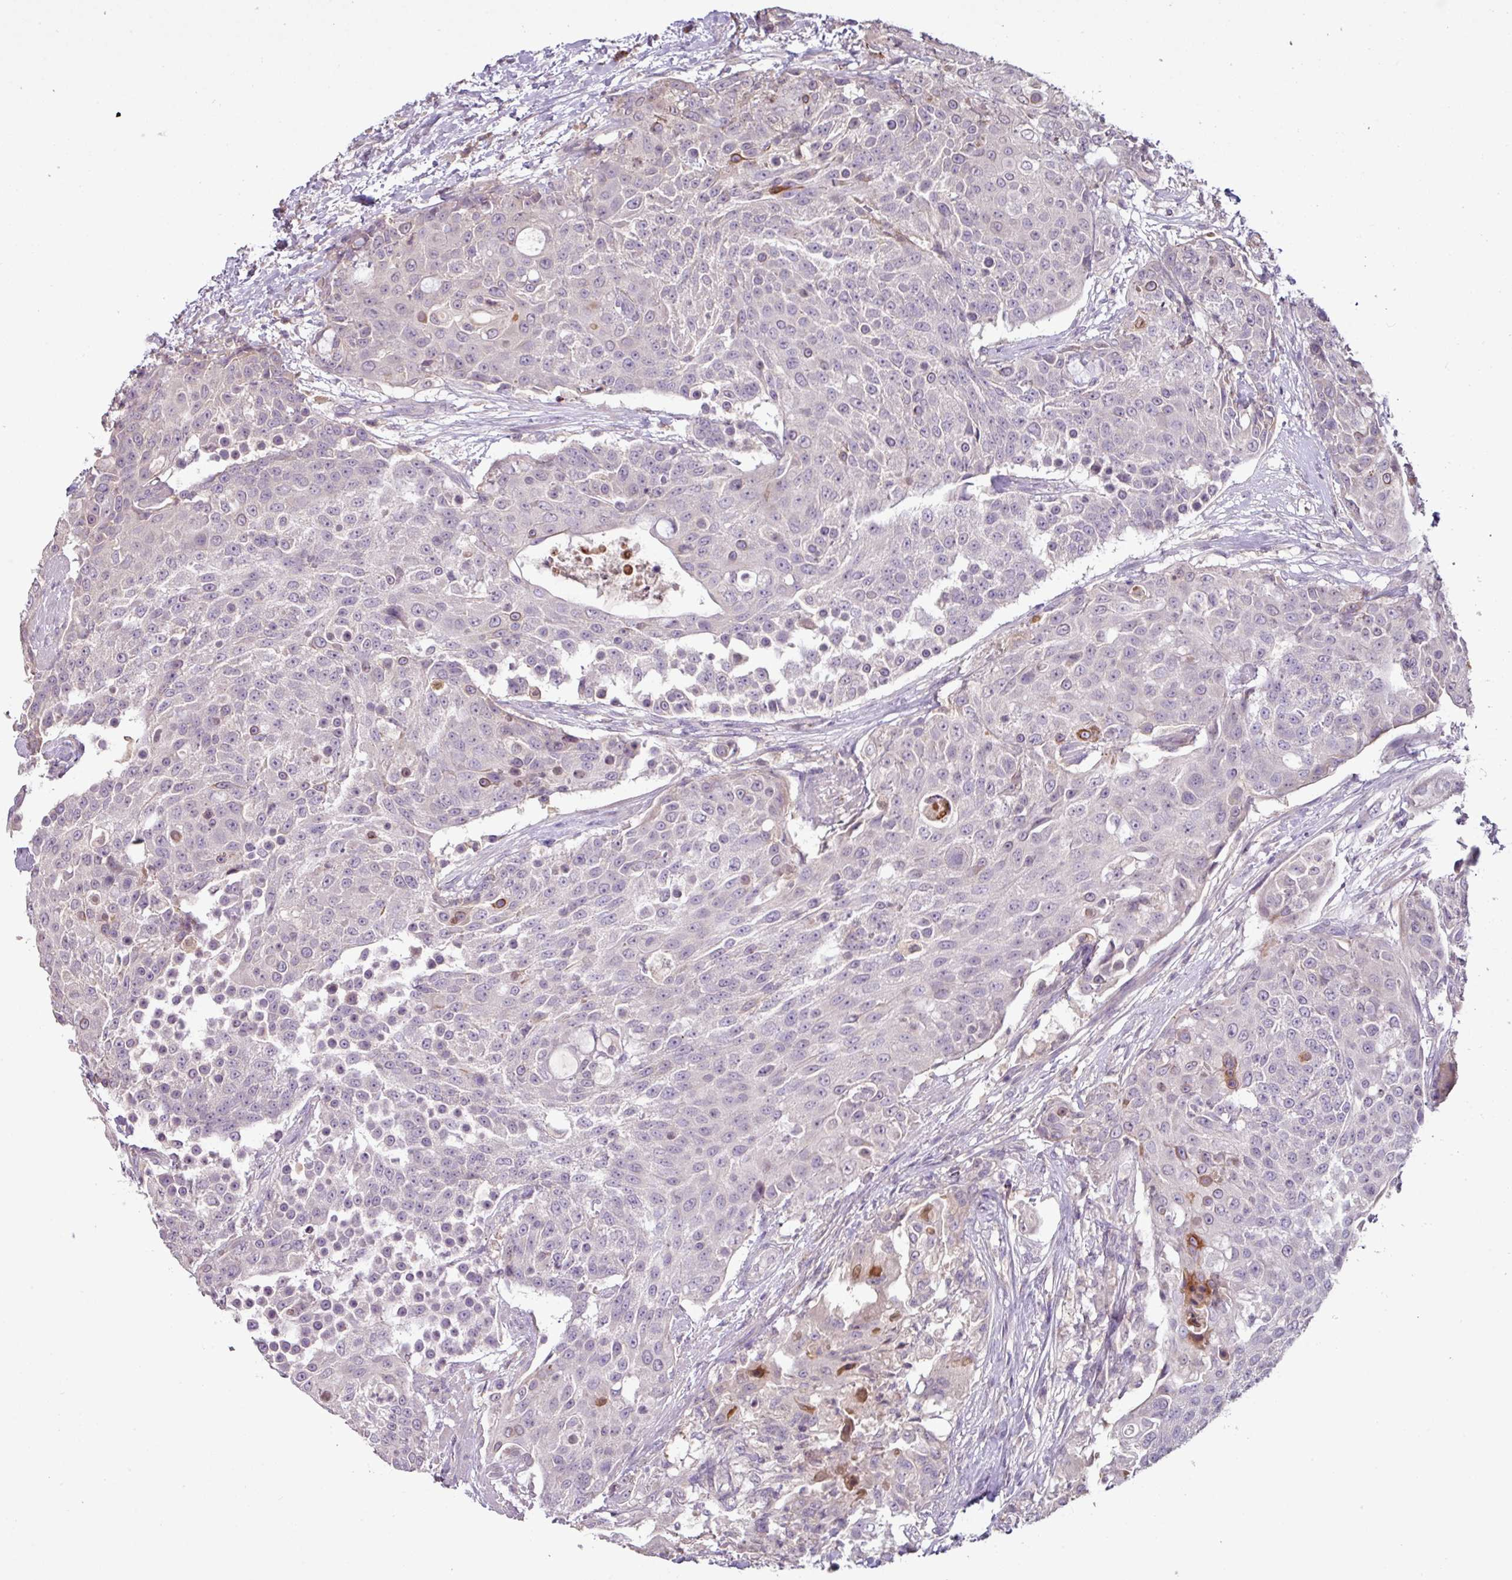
{"staining": {"intensity": "negative", "quantity": "none", "location": "none"}, "tissue": "urothelial cancer", "cell_type": "Tumor cells", "image_type": "cancer", "snomed": [{"axis": "morphology", "description": "Urothelial carcinoma, High grade"}, {"axis": "topography", "description": "Urinary bladder"}], "caption": "Protein analysis of high-grade urothelial carcinoma displays no significant staining in tumor cells. The staining was performed using DAB to visualize the protein expression in brown, while the nuclei were stained in blue with hematoxylin (Magnification: 20x).", "gene": "SLC5A10", "patient": {"sex": "female", "age": 63}}